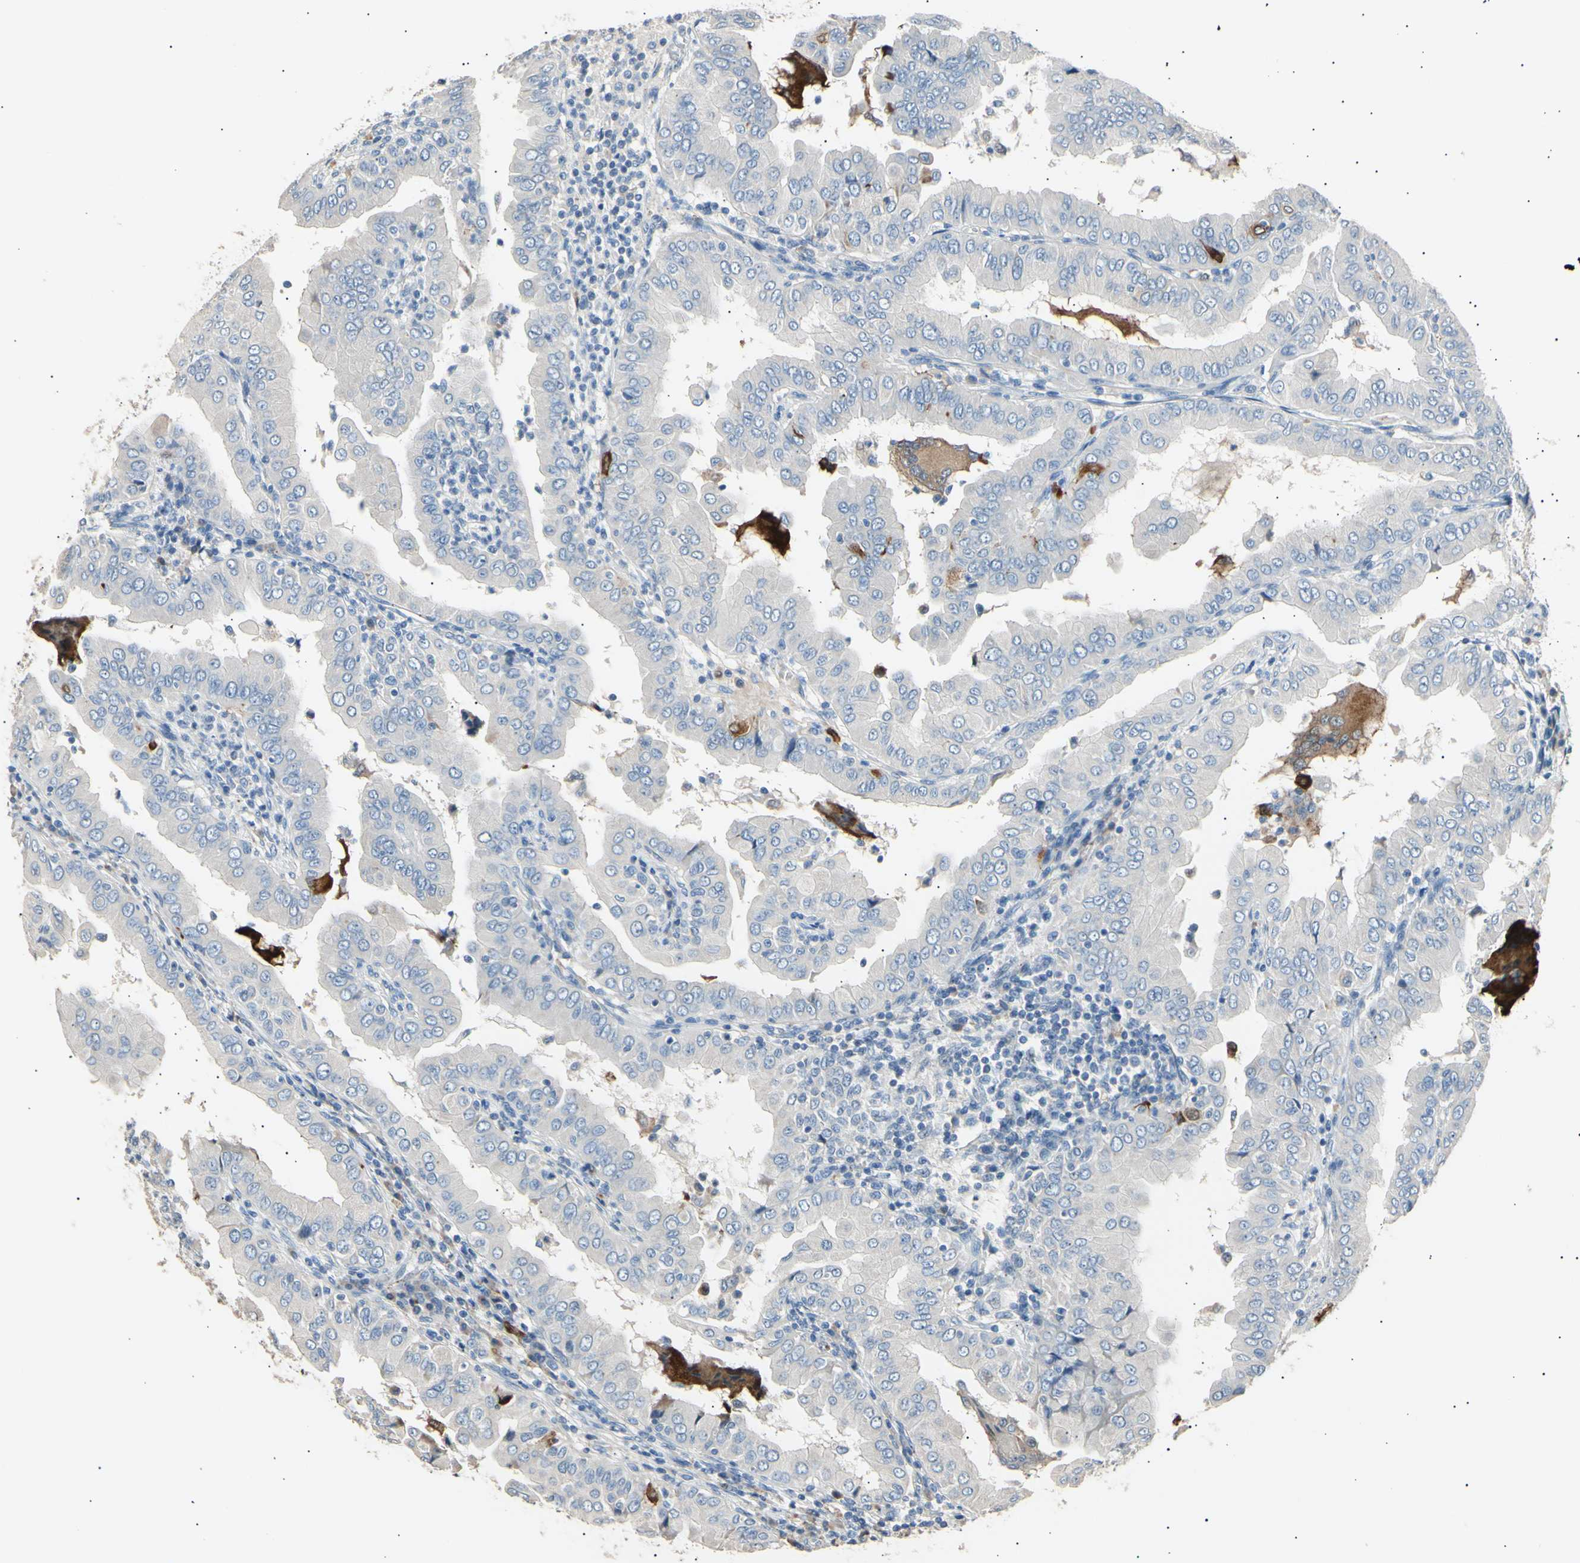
{"staining": {"intensity": "negative", "quantity": "none", "location": "none"}, "tissue": "thyroid cancer", "cell_type": "Tumor cells", "image_type": "cancer", "snomed": [{"axis": "morphology", "description": "Papillary adenocarcinoma, NOS"}, {"axis": "topography", "description": "Thyroid gland"}], "caption": "This image is of thyroid cancer stained with IHC to label a protein in brown with the nuclei are counter-stained blue. There is no expression in tumor cells.", "gene": "LDLR", "patient": {"sex": "male", "age": 33}}